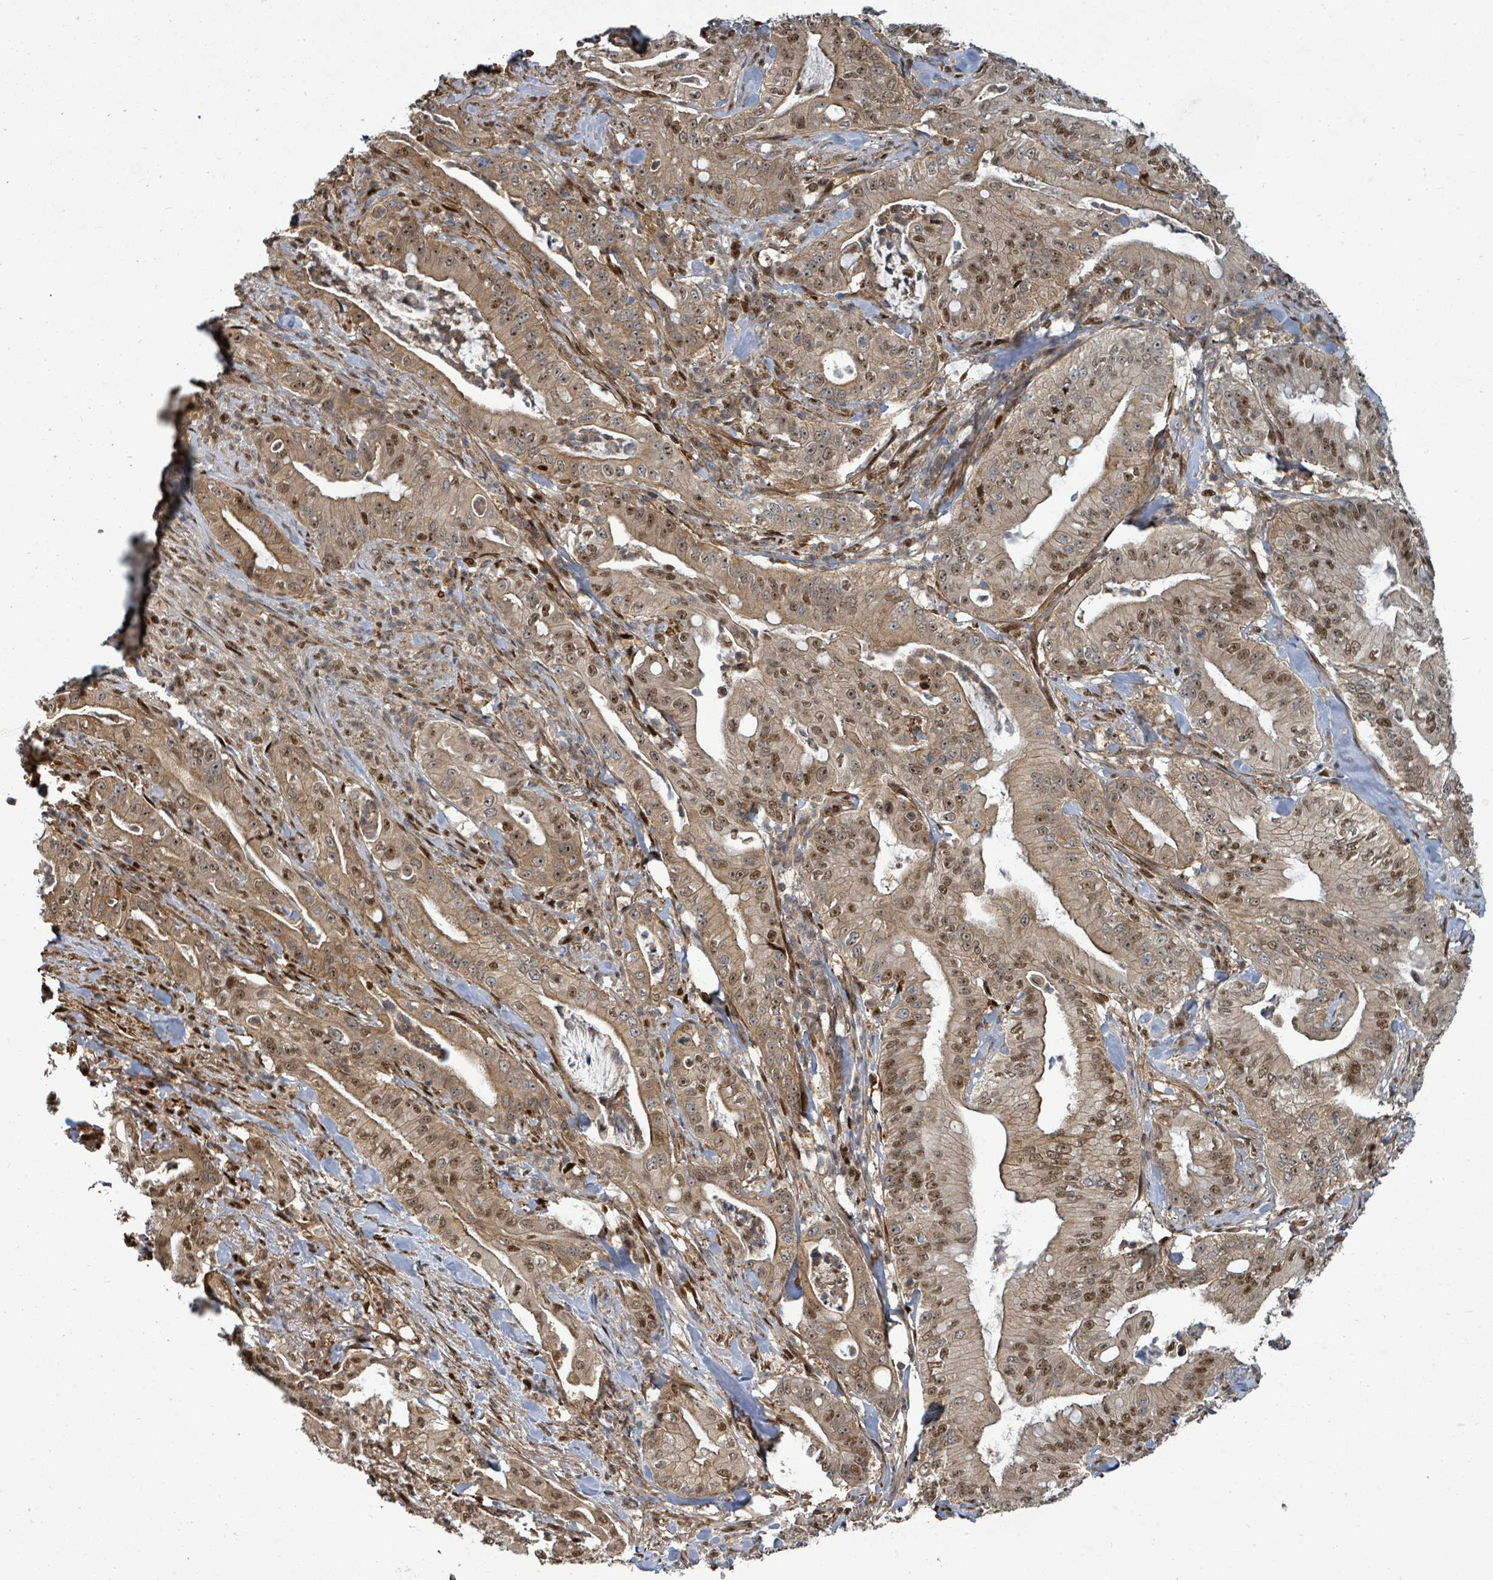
{"staining": {"intensity": "moderate", "quantity": ">75%", "location": "cytoplasmic/membranous,nuclear"}, "tissue": "pancreatic cancer", "cell_type": "Tumor cells", "image_type": "cancer", "snomed": [{"axis": "morphology", "description": "Adenocarcinoma, NOS"}, {"axis": "topography", "description": "Pancreas"}], "caption": "The histopathology image exhibits staining of pancreatic adenocarcinoma, revealing moderate cytoplasmic/membranous and nuclear protein positivity (brown color) within tumor cells. (Stains: DAB (3,3'-diaminobenzidine) in brown, nuclei in blue, Microscopy: brightfield microscopy at high magnification).", "gene": "TRDMT1", "patient": {"sex": "male", "age": 71}}